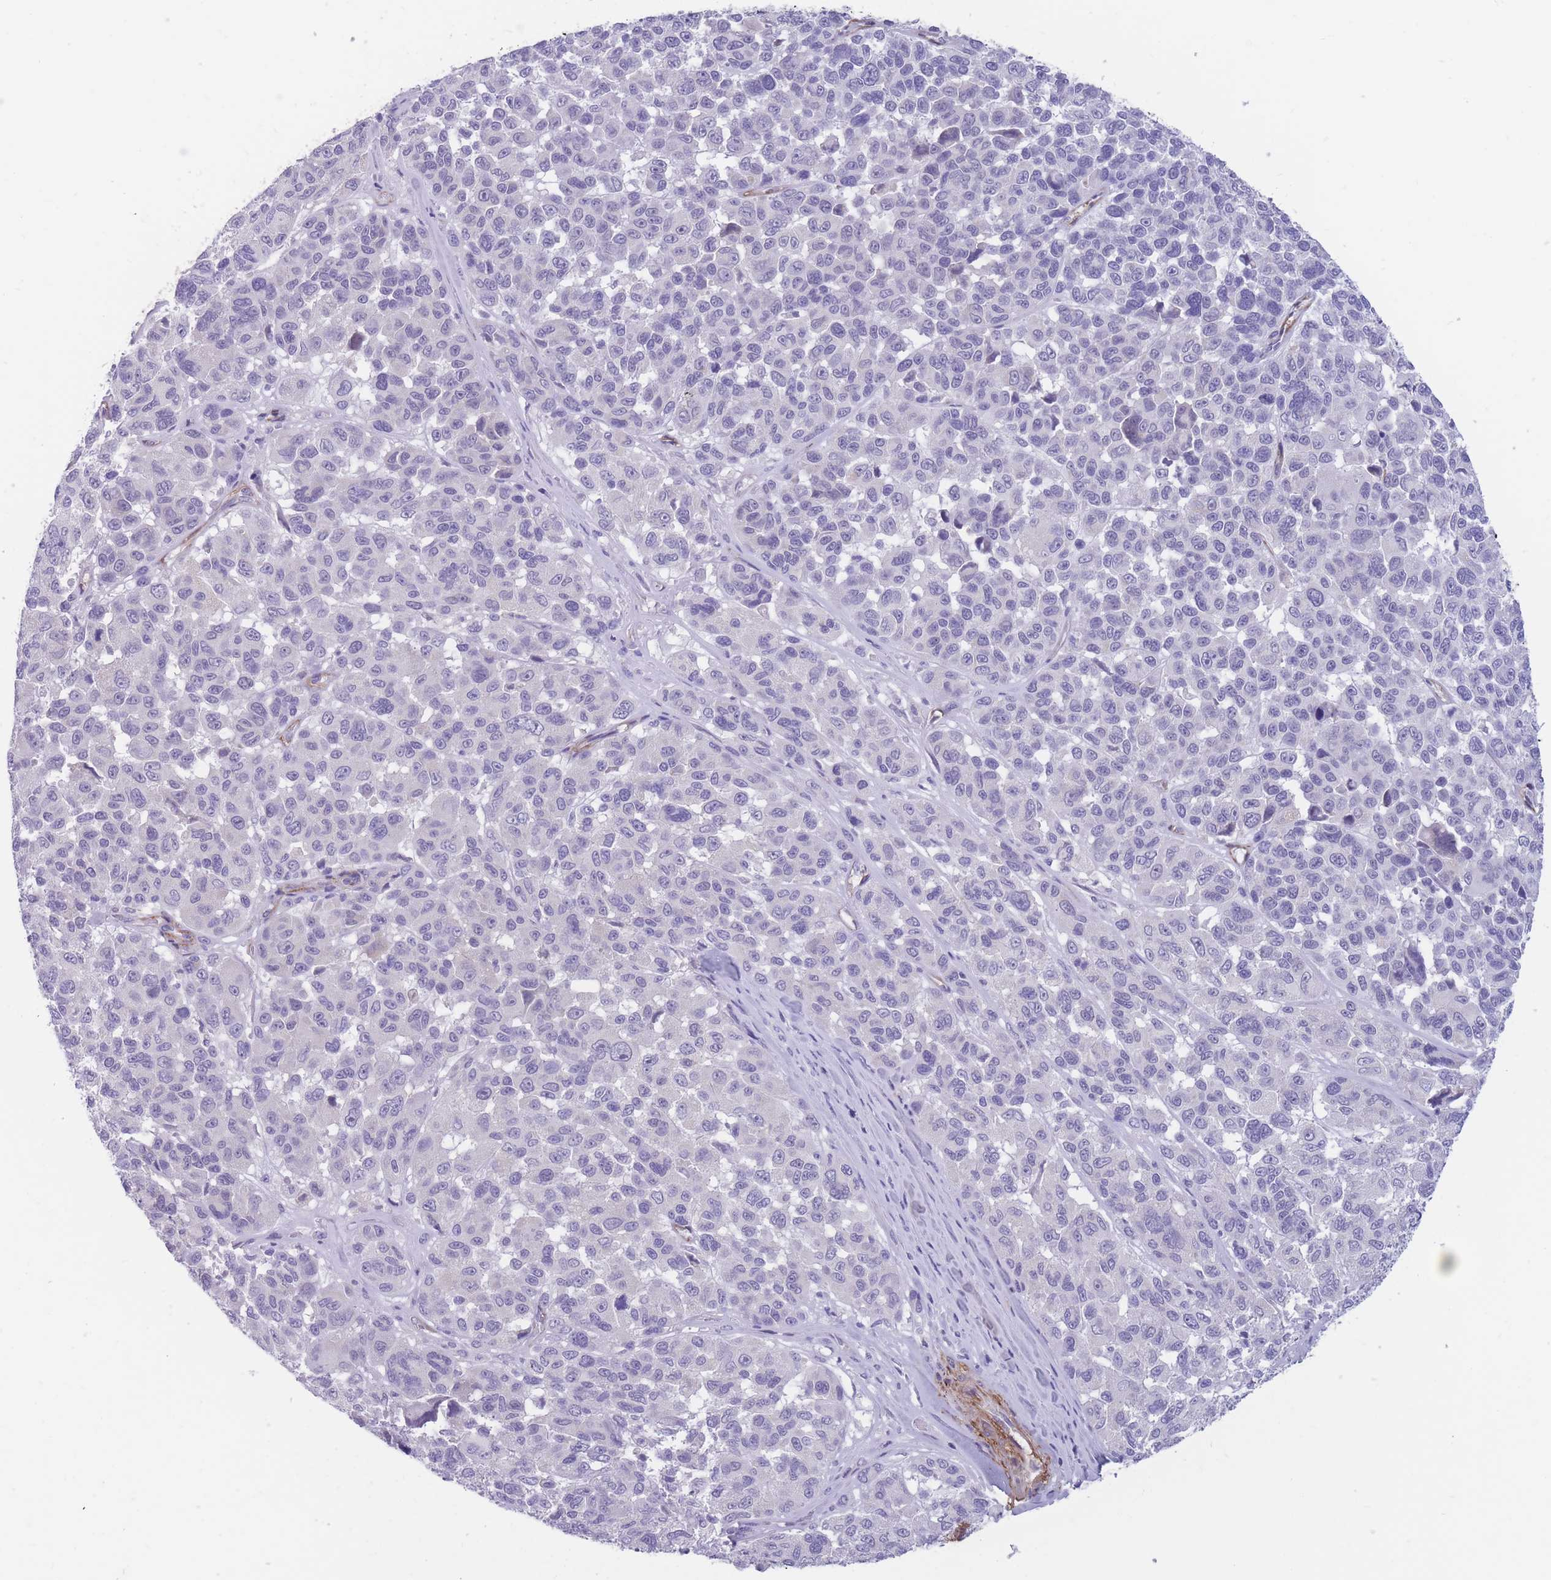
{"staining": {"intensity": "negative", "quantity": "none", "location": "none"}, "tissue": "melanoma", "cell_type": "Tumor cells", "image_type": "cancer", "snomed": [{"axis": "morphology", "description": "Malignant melanoma, NOS"}, {"axis": "topography", "description": "Skin"}], "caption": "DAB immunohistochemical staining of human melanoma reveals no significant staining in tumor cells.", "gene": "DPYD", "patient": {"sex": "female", "age": 66}}